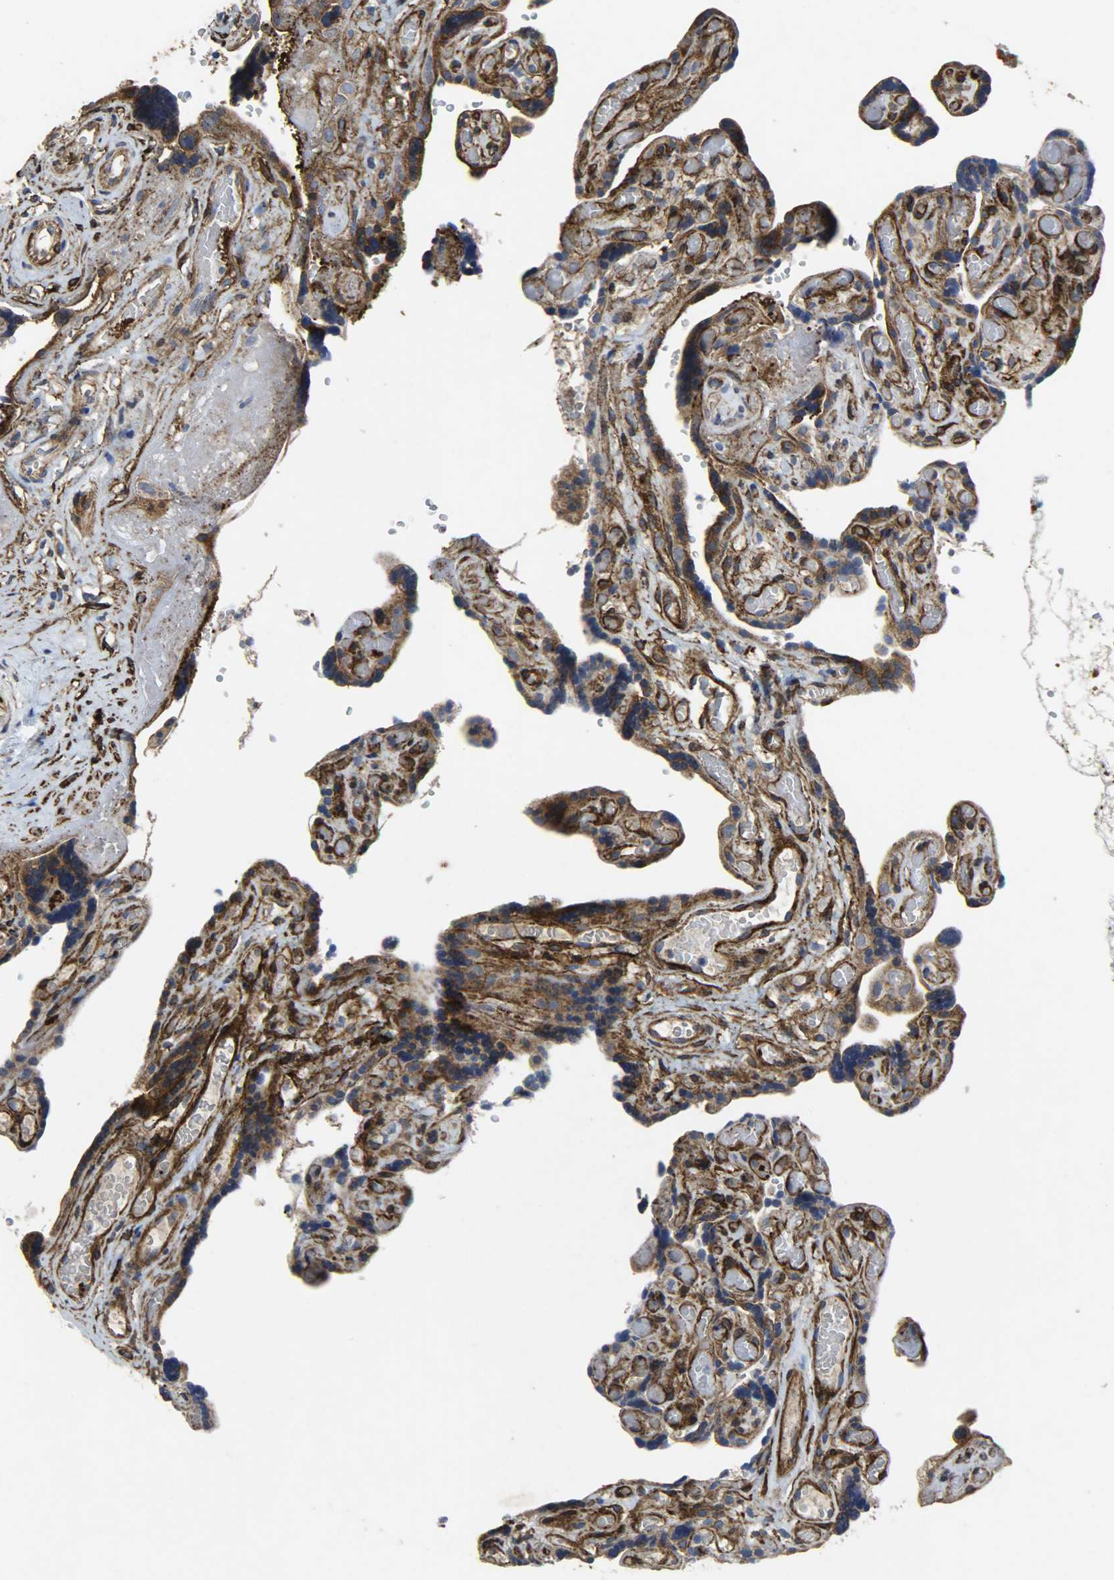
{"staining": {"intensity": "strong", "quantity": ">75%", "location": "cytoplasmic/membranous"}, "tissue": "placenta", "cell_type": "Trophoblastic cells", "image_type": "normal", "snomed": [{"axis": "morphology", "description": "Normal tissue, NOS"}, {"axis": "topography", "description": "Placenta"}], "caption": "This histopathology image shows normal placenta stained with immunohistochemistry (IHC) to label a protein in brown. The cytoplasmic/membranous of trophoblastic cells show strong positivity for the protein. Nuclei are counter-stained blue.", "gene": "TPM4", "patient": {"sex": "female", "age": 30}}